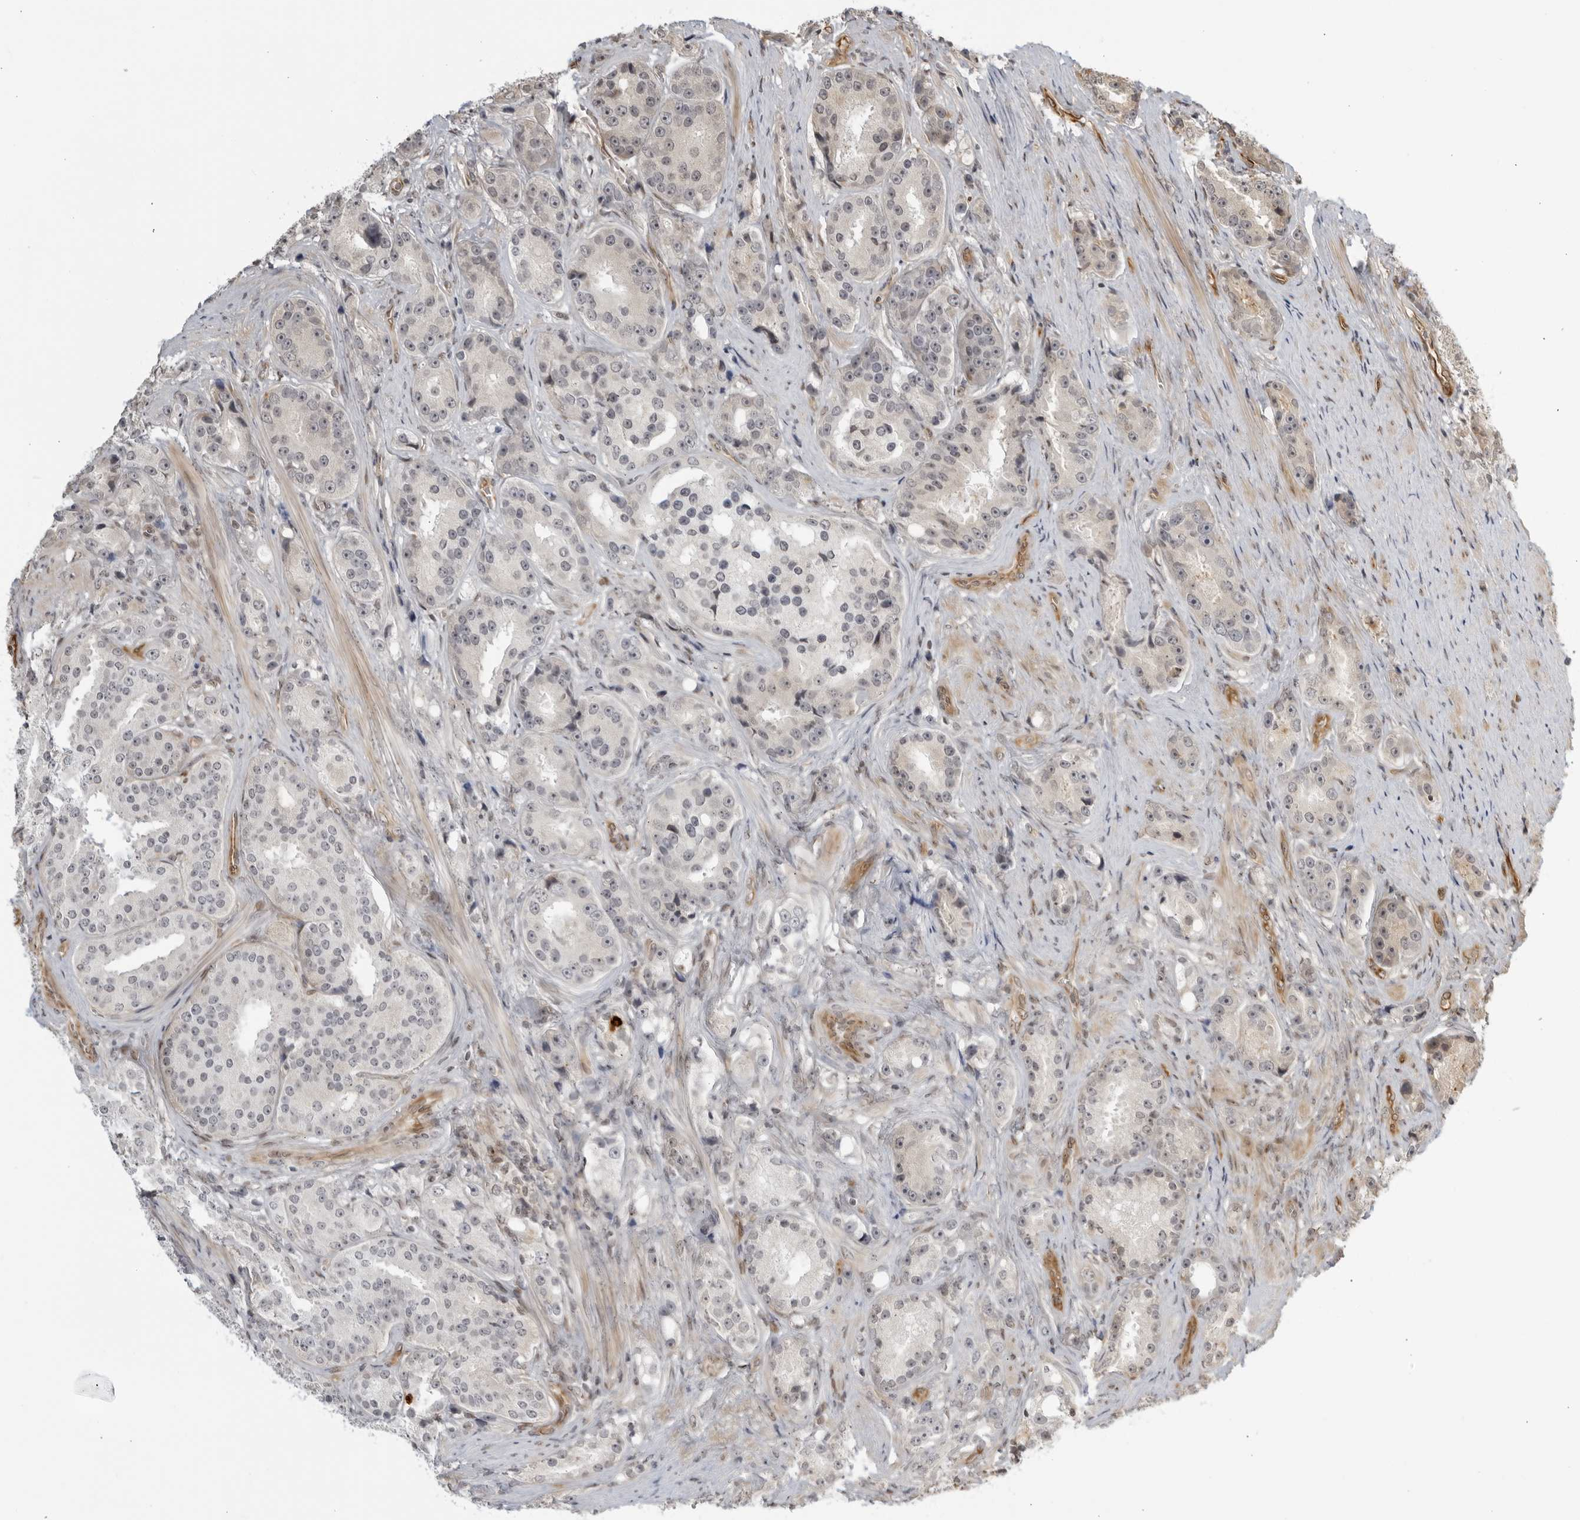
{"staining": {"intensity": "negative", "quantity": "none", "location": "none"}, "tissue": "prostate cancer", "cell_type": "Tumor cells", "image_type": "cancer", "snomed": [{"axis": "morphology", "description": "Adenocarcinoma, High grade"}, {"axis": "topography", "description": "Prostate"}], "caption": "There is no significant staining in tumor cells of prostate cancer (adenocarcinoma (high-grade)). (DAB immunohistochemistry visualized using brightfield microscopy, high magnification).", "gene": "TCF21", "patient": {"sex": "male", "age": 60}}